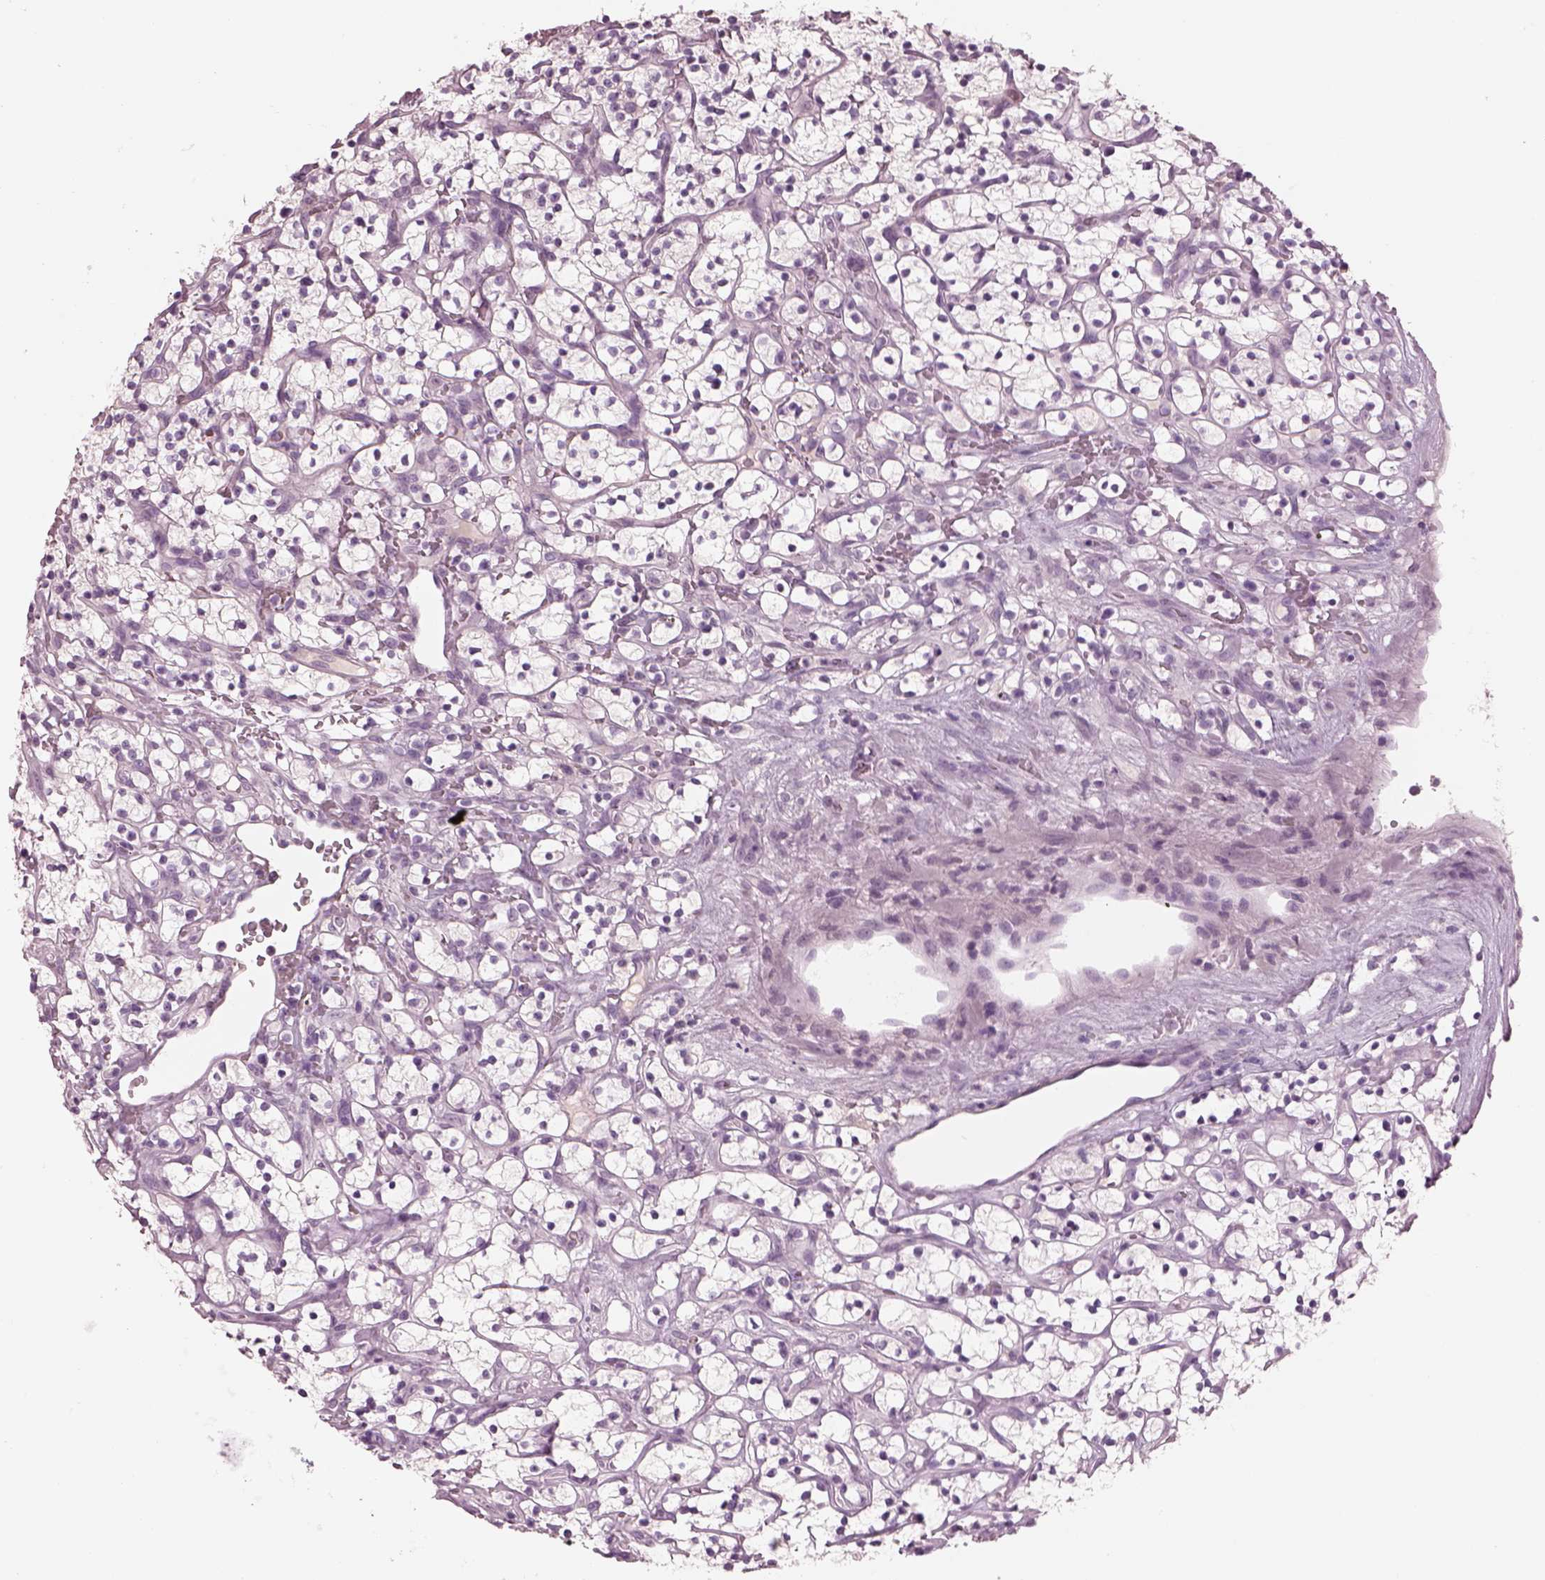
{"staining": {"intensity": "negative", "quantity": "none", "location": "none"}, "tissue": "renal cancer", "cell_type": "Tumor cells", "image_type": "cancer", "snomed": [{"axis": "morphology", "description": "Adenocarcinoma, NOS"}, {"axis": "topography", "description": "Kidney"}], "caption": "This is an immunohistochemistry (IHC) photomicrograph of renal adenocarcinoma. There is no staining in tumor cells.", "gene": "PACRG", "patient": {"sex": "female", "age": 64}}